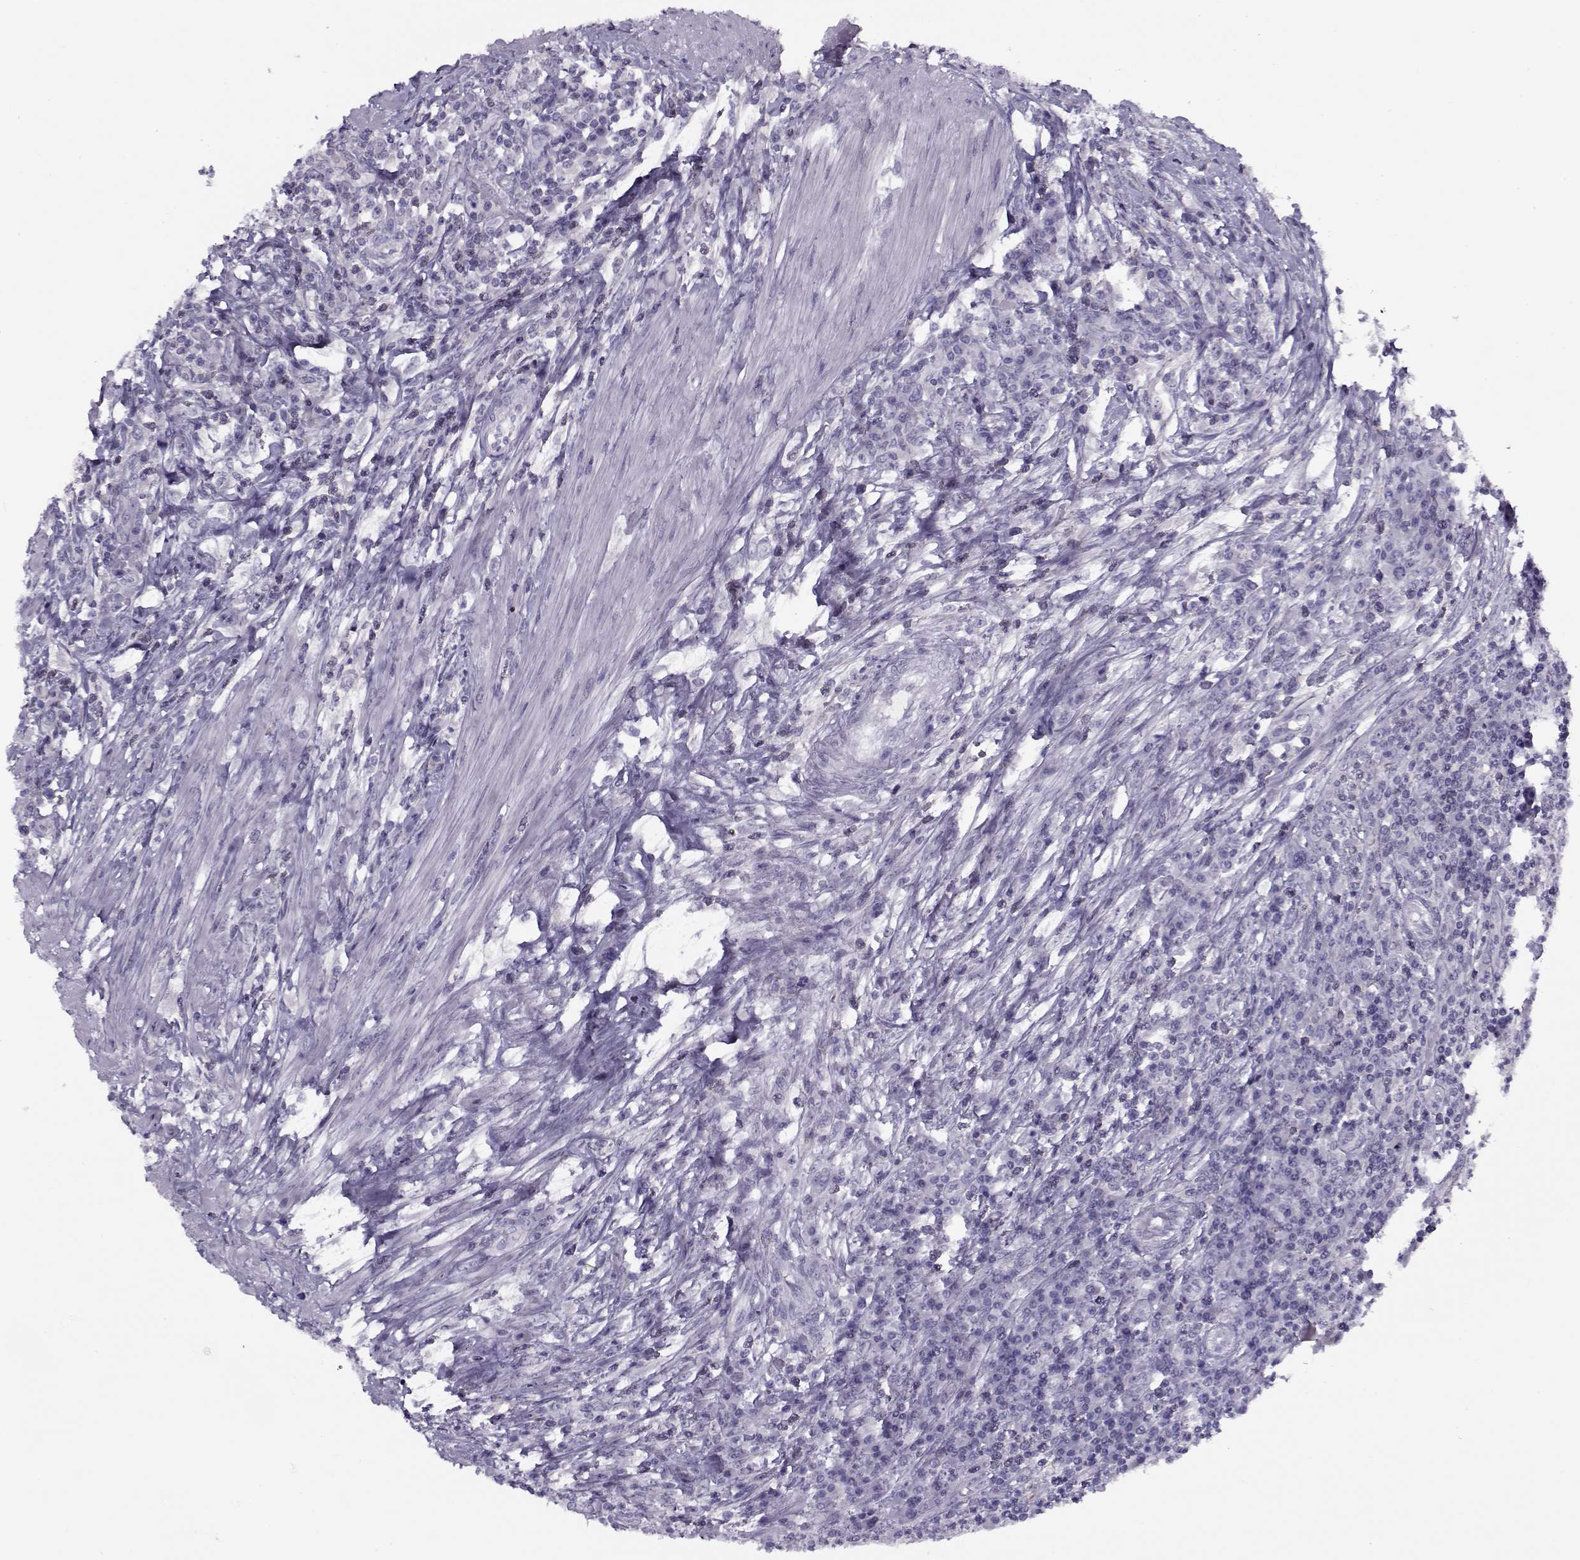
{"staining": {"intensity": "negative", "quantity": "none", "location": "none"}, "tissue": "colorectal cancer", "cell_type": "Tumor cells", "image_type": "cancer", "snomed": [{"axis": "morphology", "description": "Adenocarcinoma, NOS"}, {"axis": "topography", "description": "Colon"}], "caption": "This is an immunohistochemistry (IHC) micrograph of colorectal adenocarcinoma. There is no expression in tumor cells.", "gene": "PP2D1", "patient": {"sex": "male", "age": 53}}